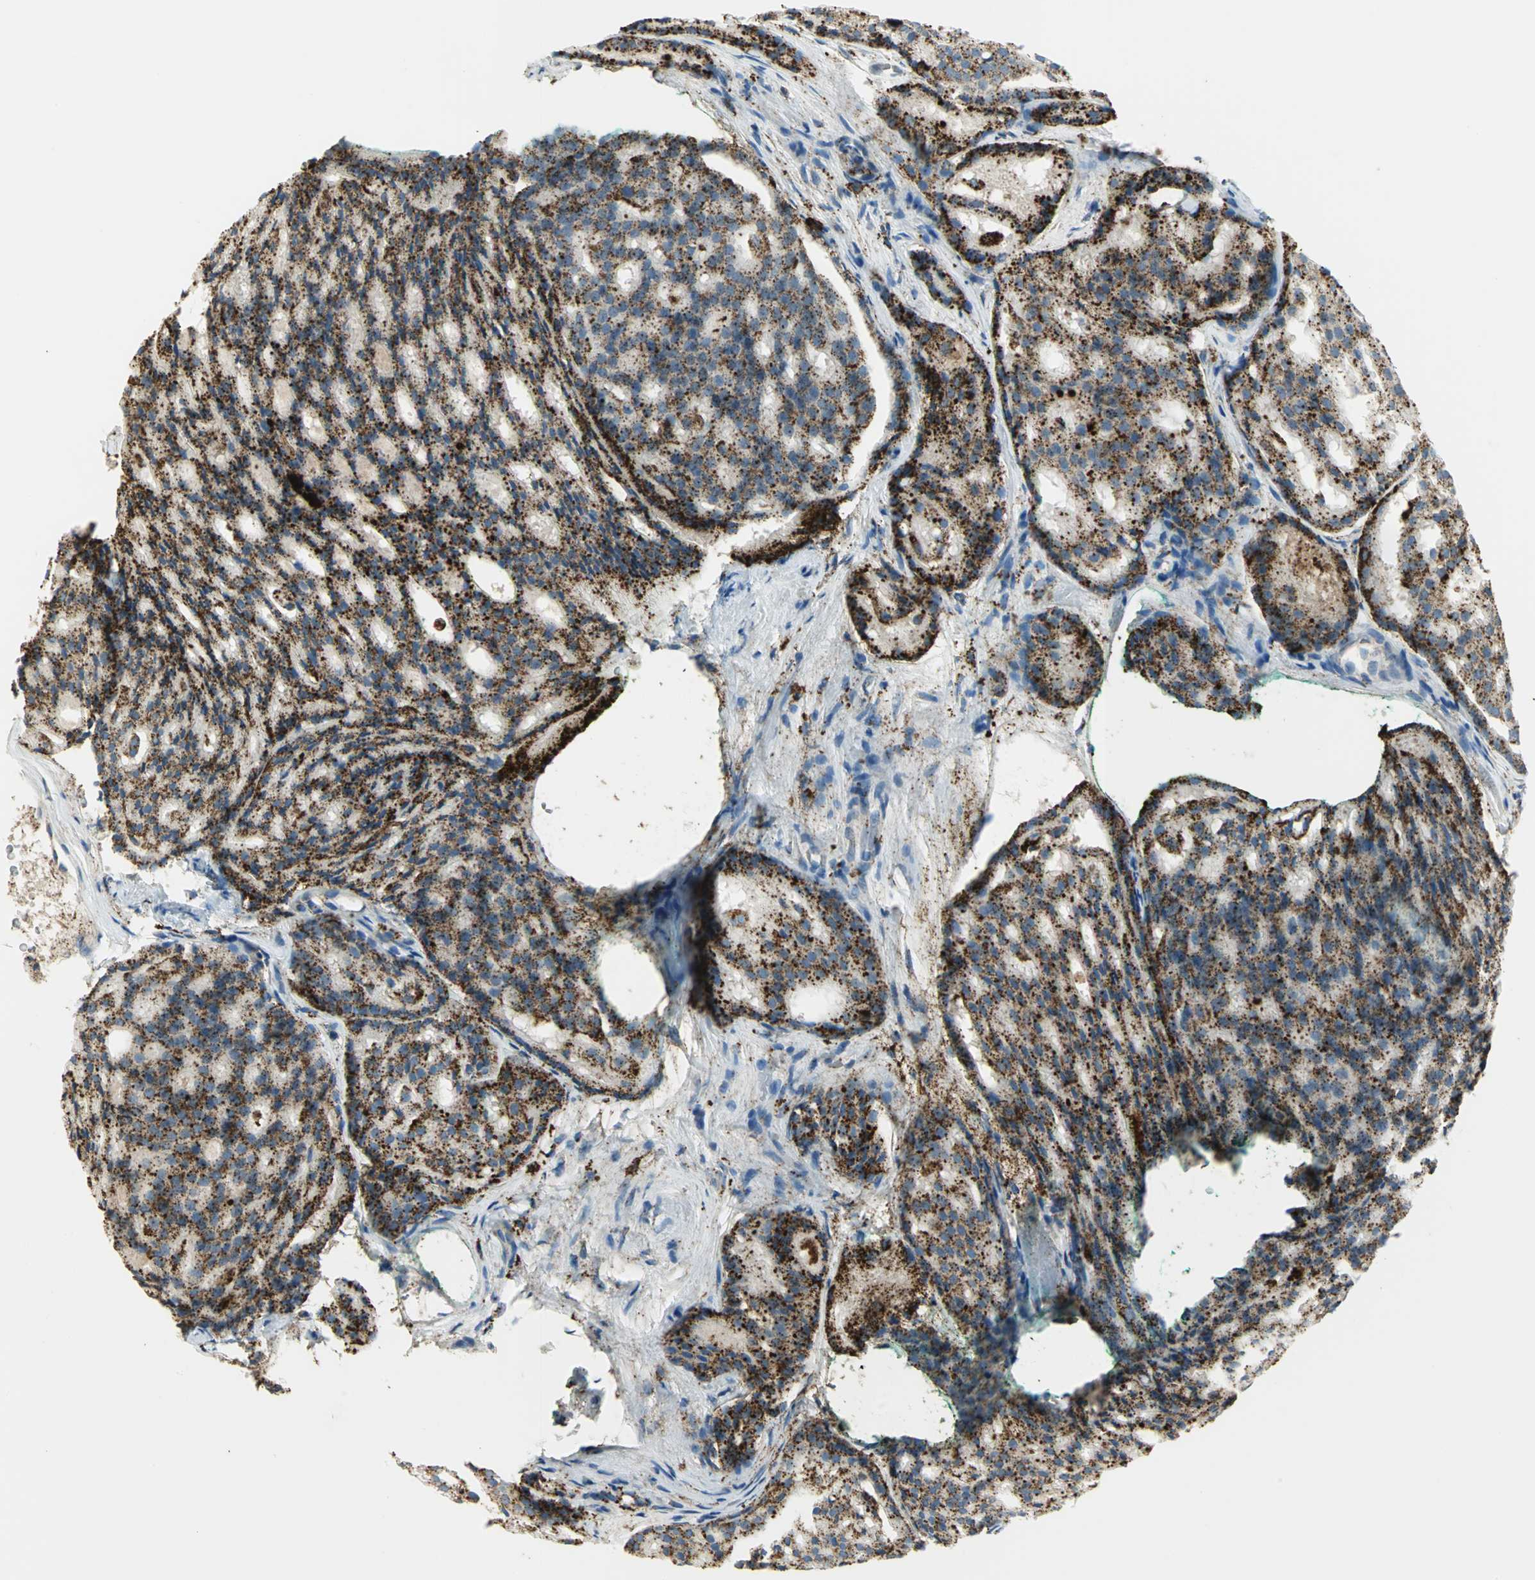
{"staining": {"intensity": "strong", "quantity": ">75%", "location": "cytoplasmic/membranous"}, "tissue": "prostate cancer", "cell_type": "Tumor cells", "image_type": "cancer", "snomed": [{"axis": "morphology", "description": "Adenocarcinoma, High grade"}, {"axis": "topography", "description": "Prostate"}], "caption": "This micrograph reveals IHC staining of human prostate cancer, with high strong cytoplasmic/membranous positivity in about >75% of tumor cells.", "gene": "ARSA", "patient": {"sex": "male", "age": 64}}